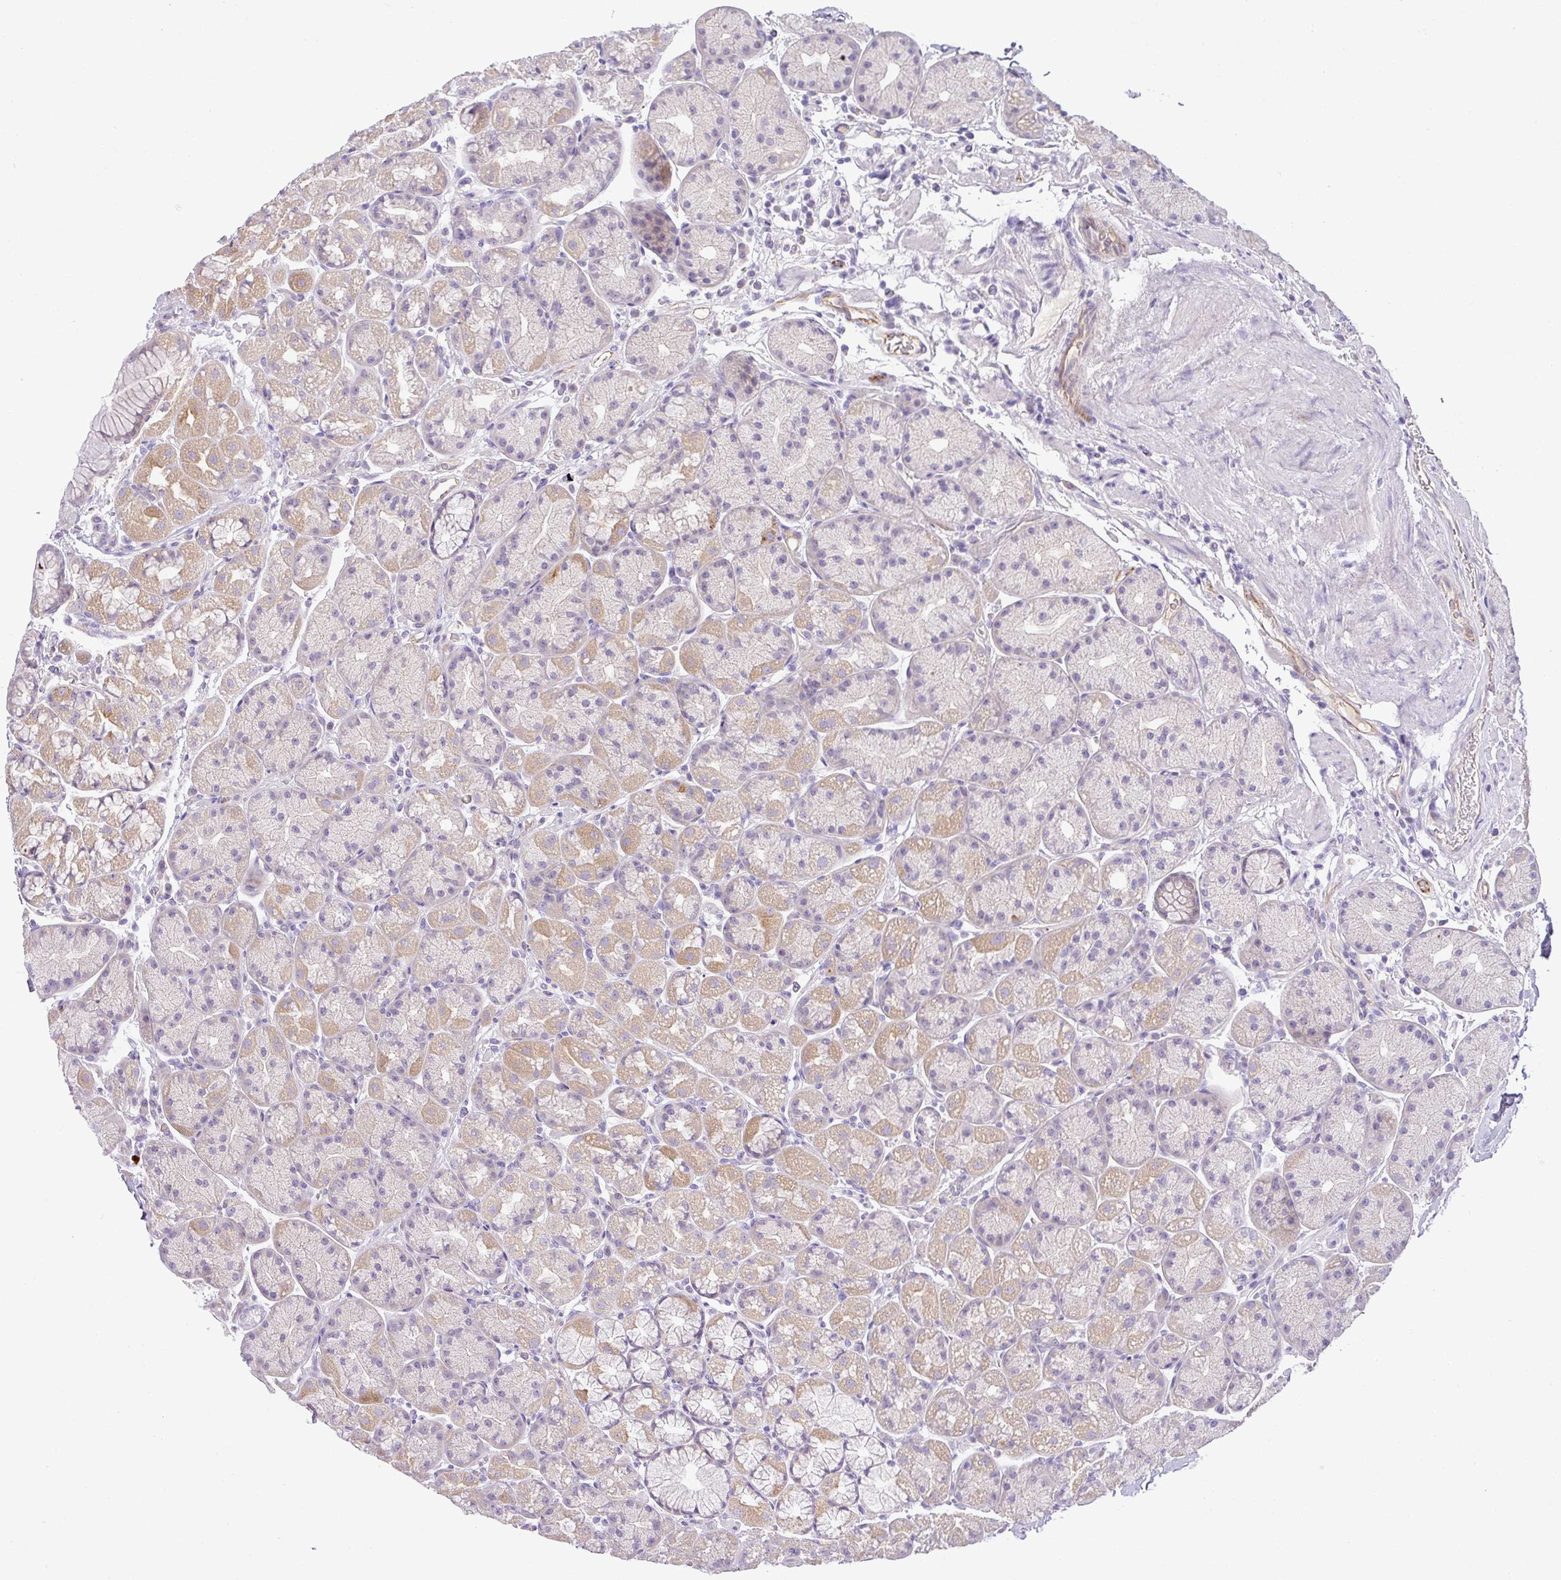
{"staining": {"intensity": "weak", "quantity": "25%-75%", "location": "cytoplasmic/membranous"}, "tissue": "stomach", "cell_type": "Glandular cells", "image_type": "normal", "snomed": [{"axis": "morphology", "description": "Normal tissue, NOS"}, {"axis": "topography", "description": "Stomach, lower"}], "caption": "Protein analysis of normal stomach displays weak cytoplasmic/membranous staining in approximately 25%-75% of glandular cells. (DAB IHC, brown staining for protein, blue staining for nuclei).", "gene": "ENSG00000273748", "patient": {"sex": "male", "age": 67}}